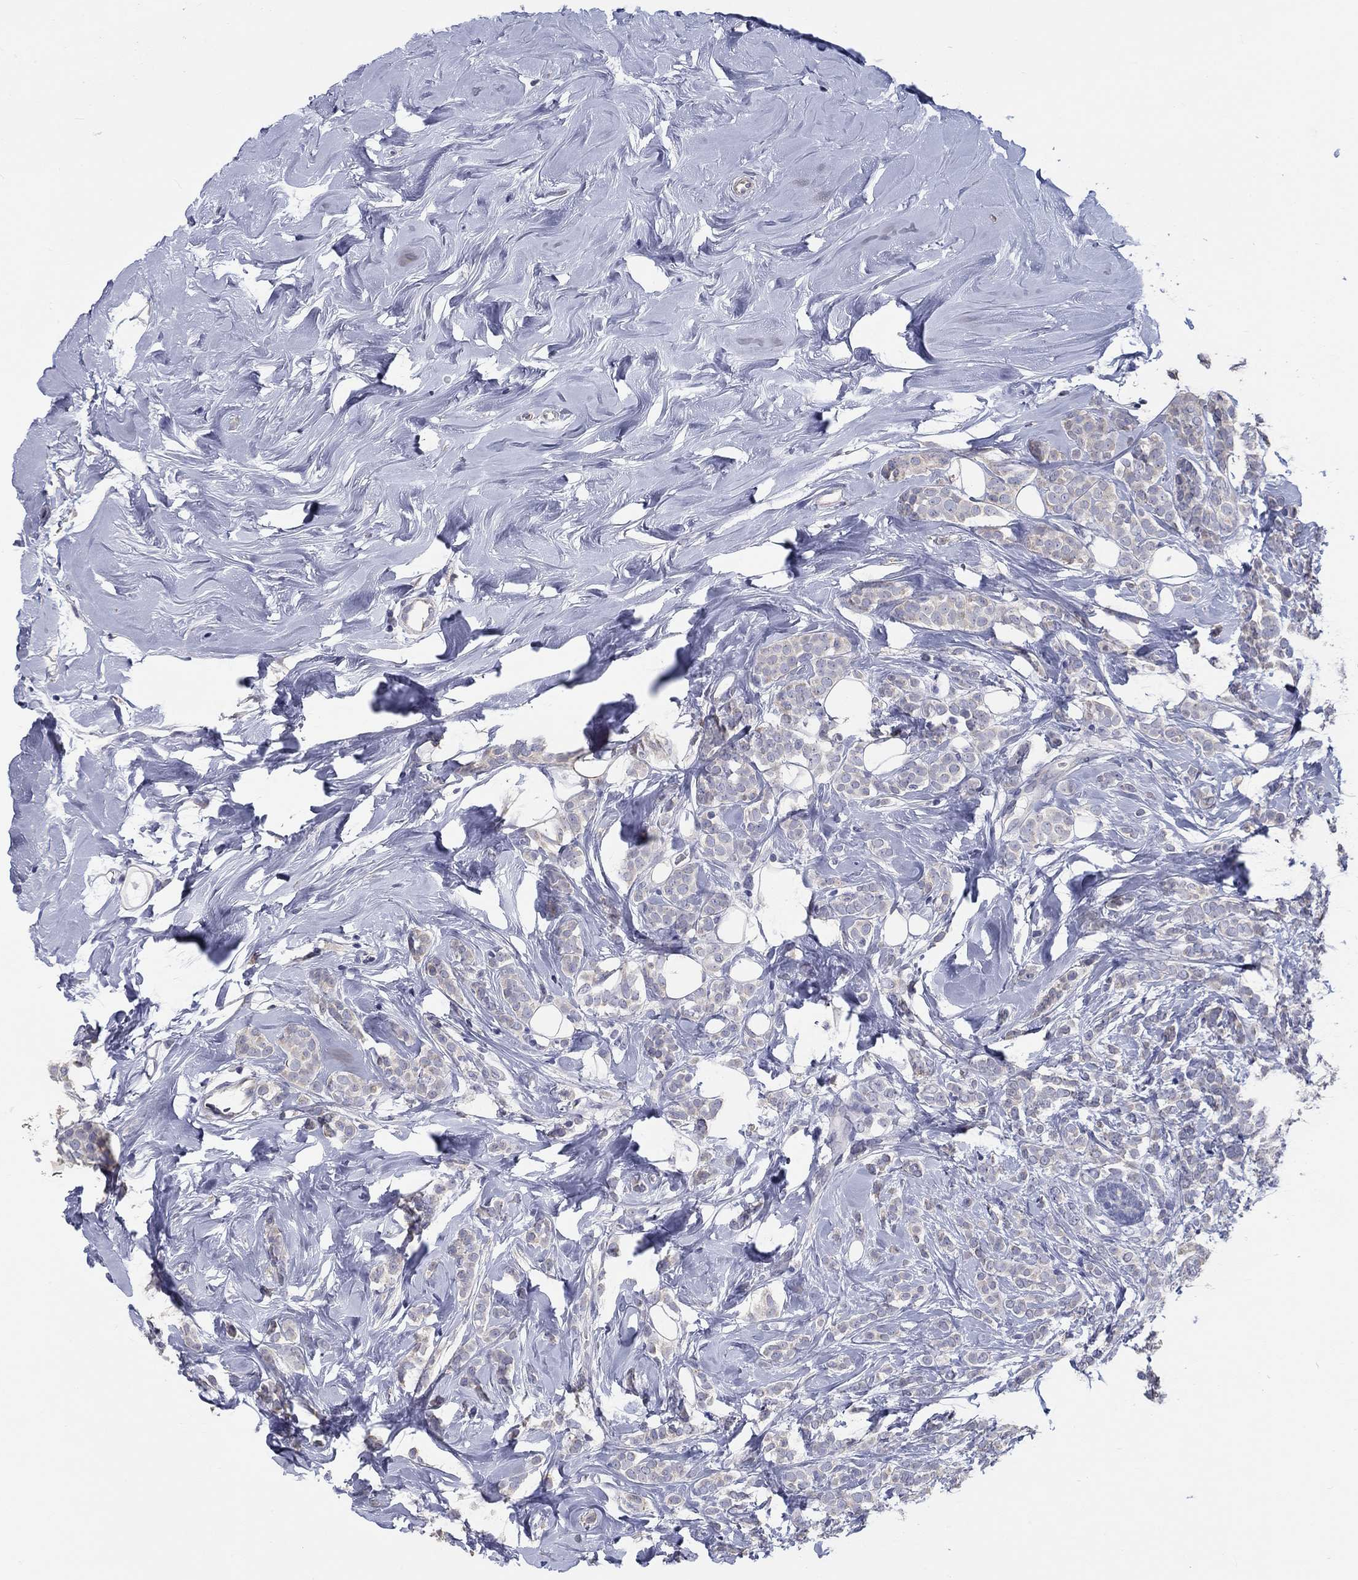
{"staining": {"intensity": "negative", "quantity": "none", "location": "none"}, "tissue": "breast cancer", "cell_type": "Tumor cells", "image_type": "cancer", "snomed": [{"axis": "morphology", "description": "Lobular carcinoma"}, {"axis": "topography", "description": "Breast"}], "caption": "This photomicrograph is of breast cancer (lobular carcinoma) stained with immunohistochemistry (IHC) to label a protein in brown with the nuclei are counter-stained blue. There is no positivity in tumor cells.", "gene": "LRRC4C", "patient": {"sex": "female", "age": 49}}